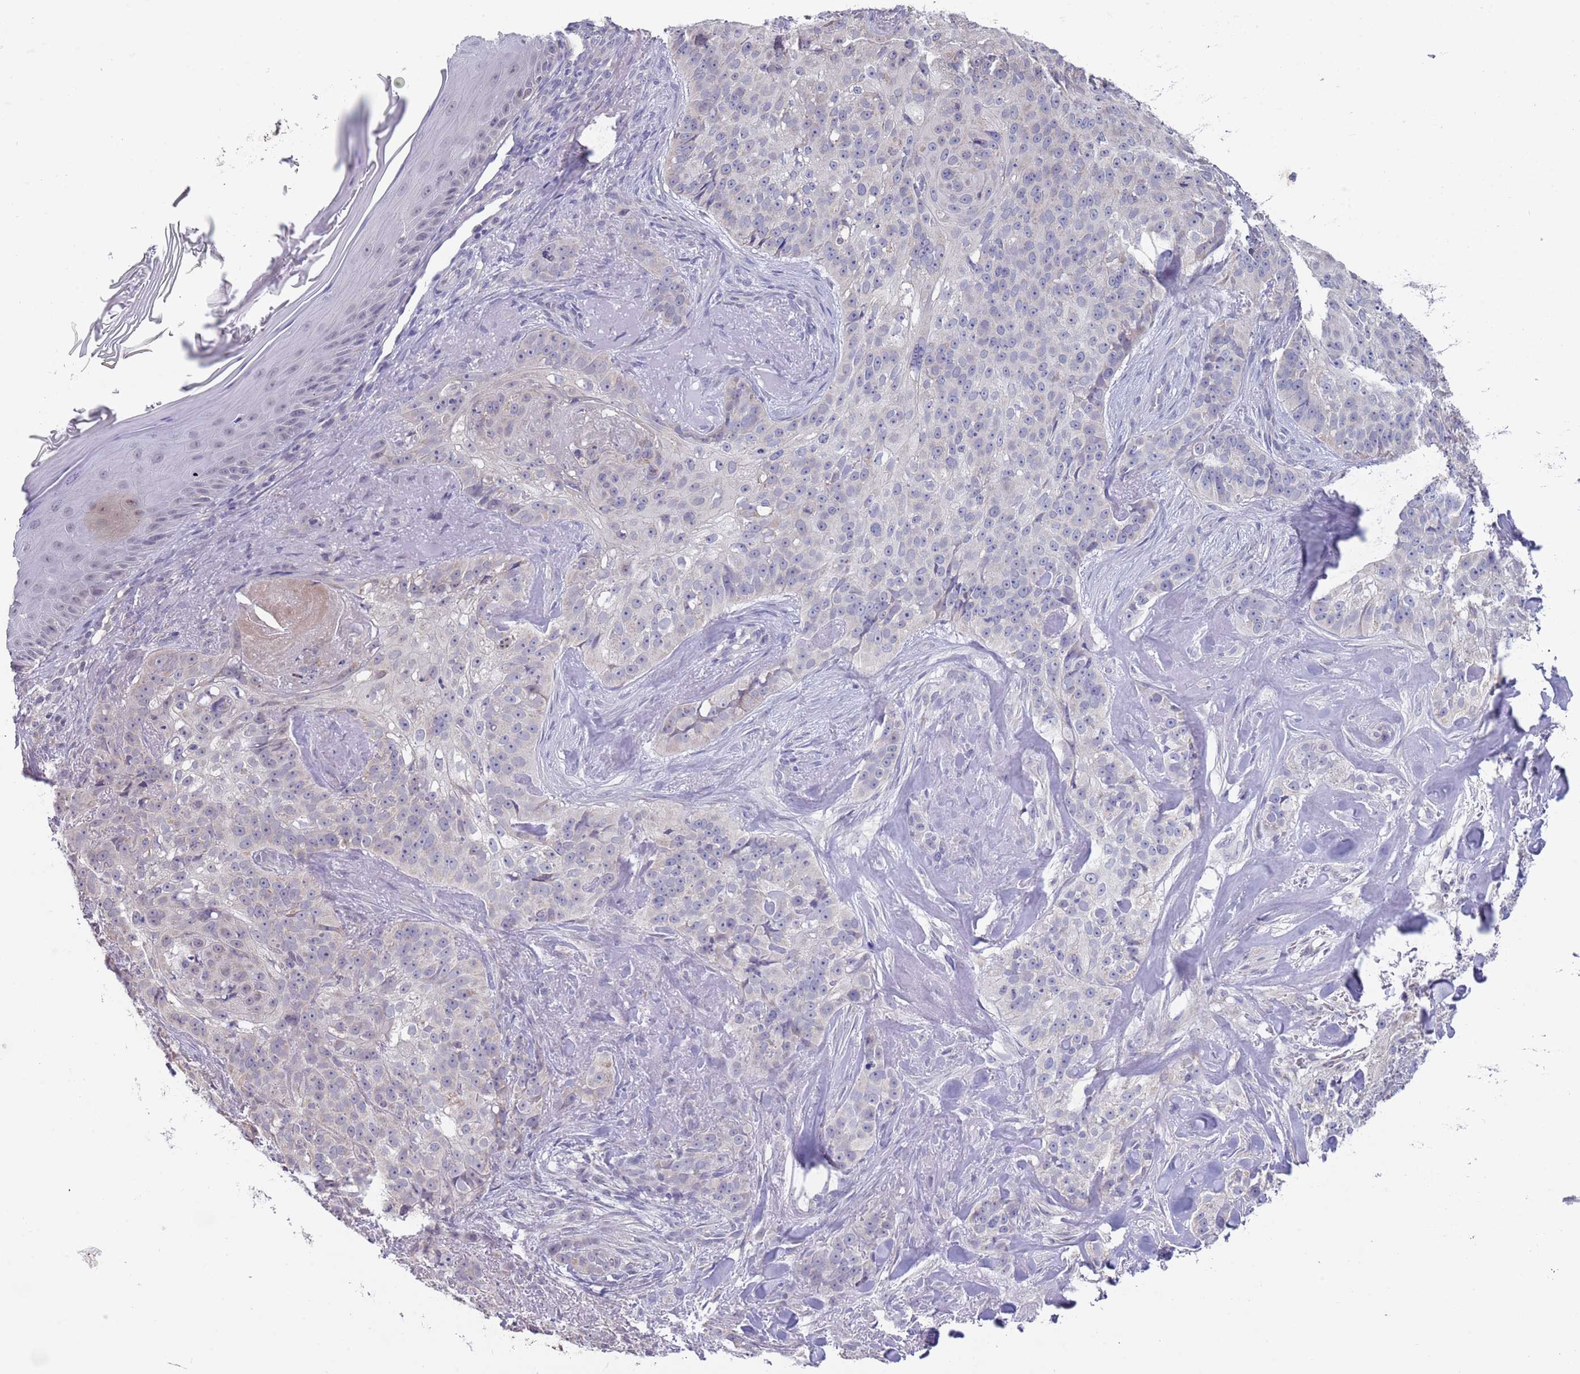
{"staining": {"intensity": "negative", "quantity": "none", "location": "none"}, "tissue": "skin cancer", "cell_type": "Tumor cells", "image_type": "cancer", "snomed": [{"axis": "morphology", "description": "Basal cell carcinoma"}, {"axis": "topography", "description": "Skin"}], "caption": "Skin cancer was stained to show a protein in brown. There is no significant positivity in tumor cells.", "gene": "SPIRE2", "patient": {"sex": "female", "age": 92}}